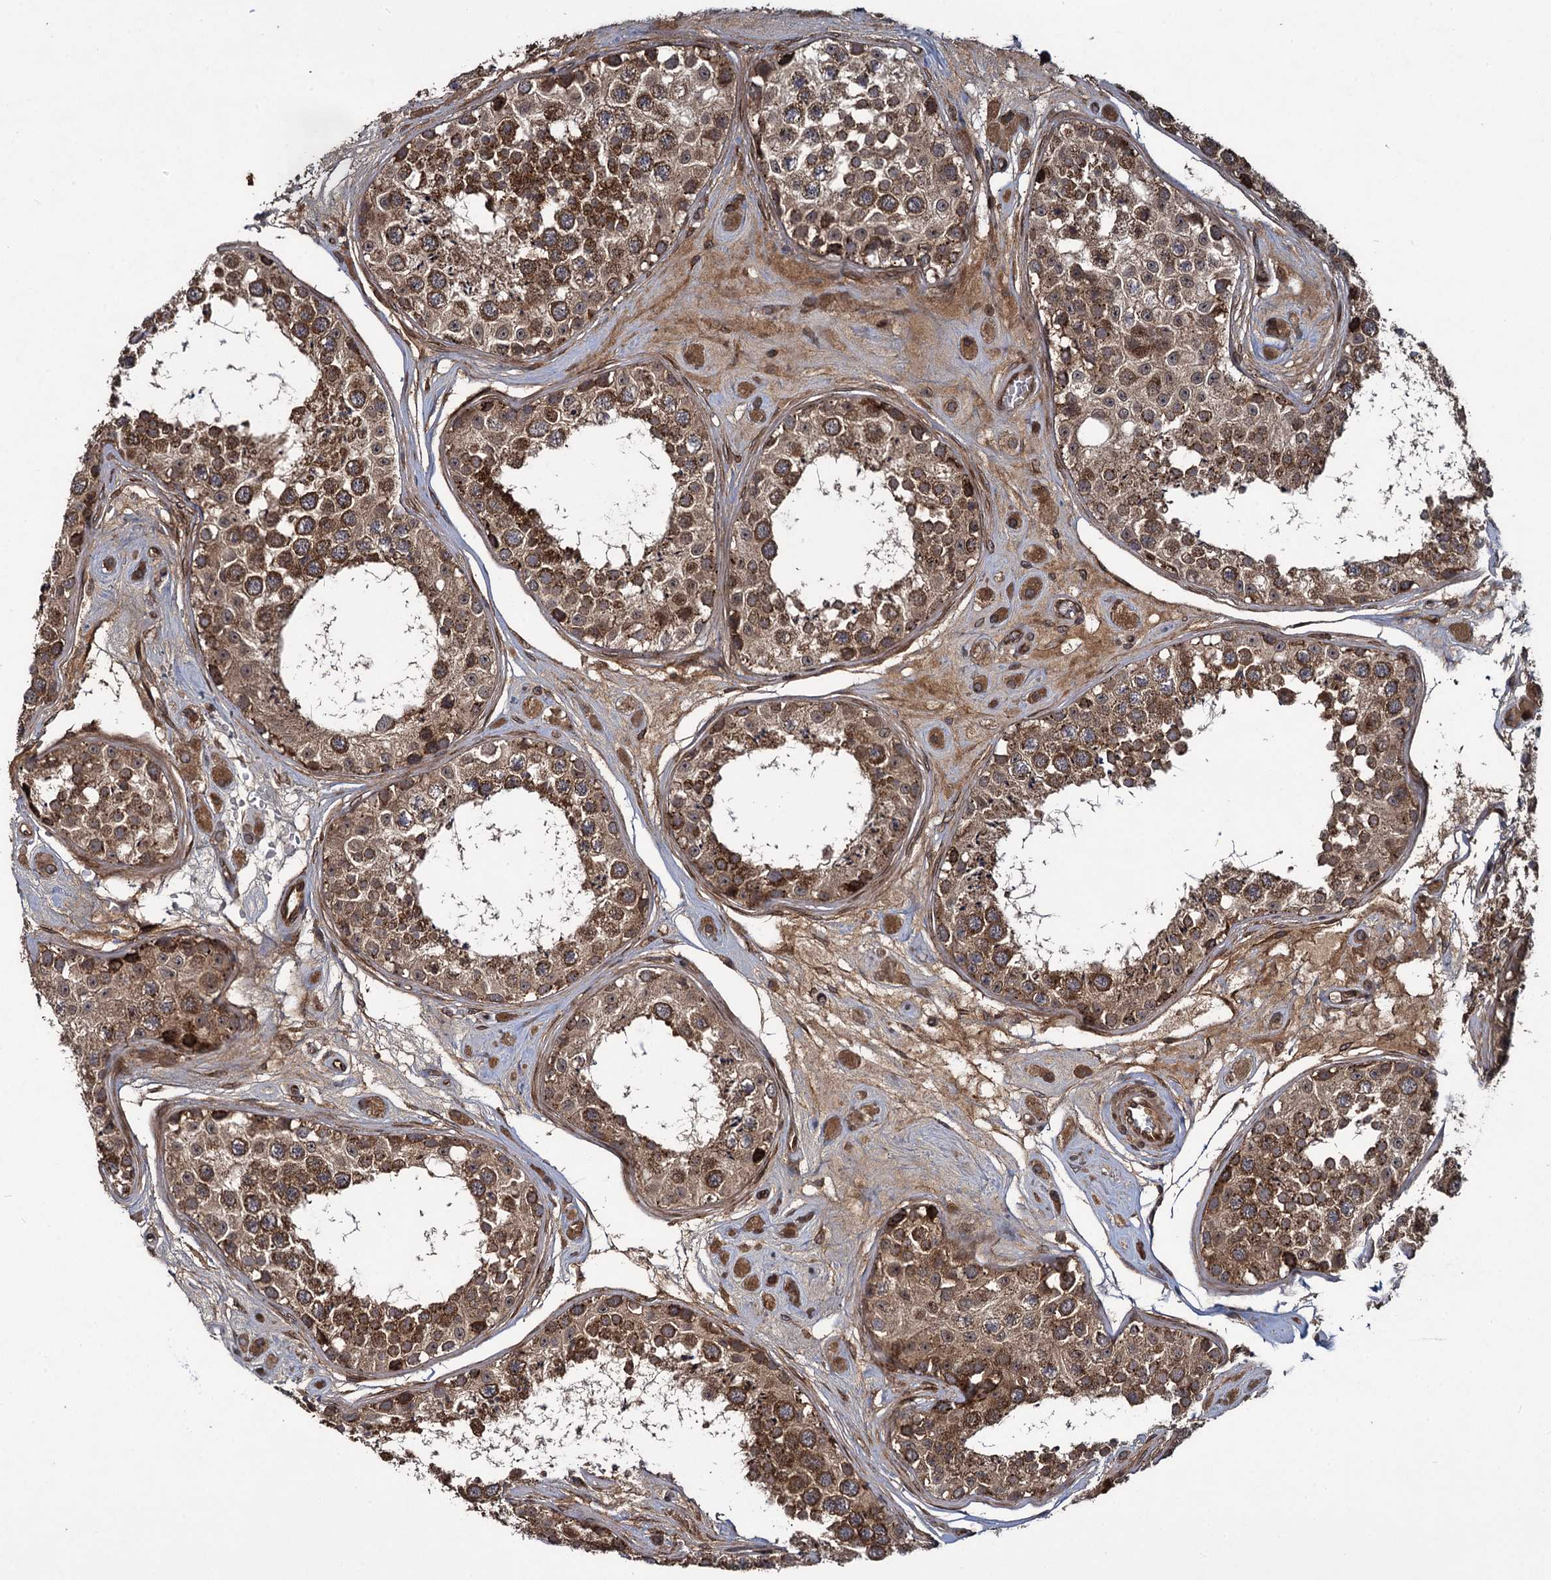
{"staining": {"intensity": "strong", "quantity": ">75%", "location": "cytoplasmic/membranous"}, "tissue": "testis", "cell_type": "Cells in seminiferous ducts", "image_type": "normal", "snomed": [{"axis": "morphology", "description": "Normal tissue, NOS"}, {"axis": "topography", "description": "Testis"}], "caption": "A brown stain labels strong cytoplasmic/membranous expression of a protein in cells in seminiferous ducts of unremarkable human testis. (DAB (3,3'-diaminobenzidine) = brown stain, brightfield microscopy at high magnification).", "gene": "DCP1B", "patient": {"sex": "male", "age": 25}}